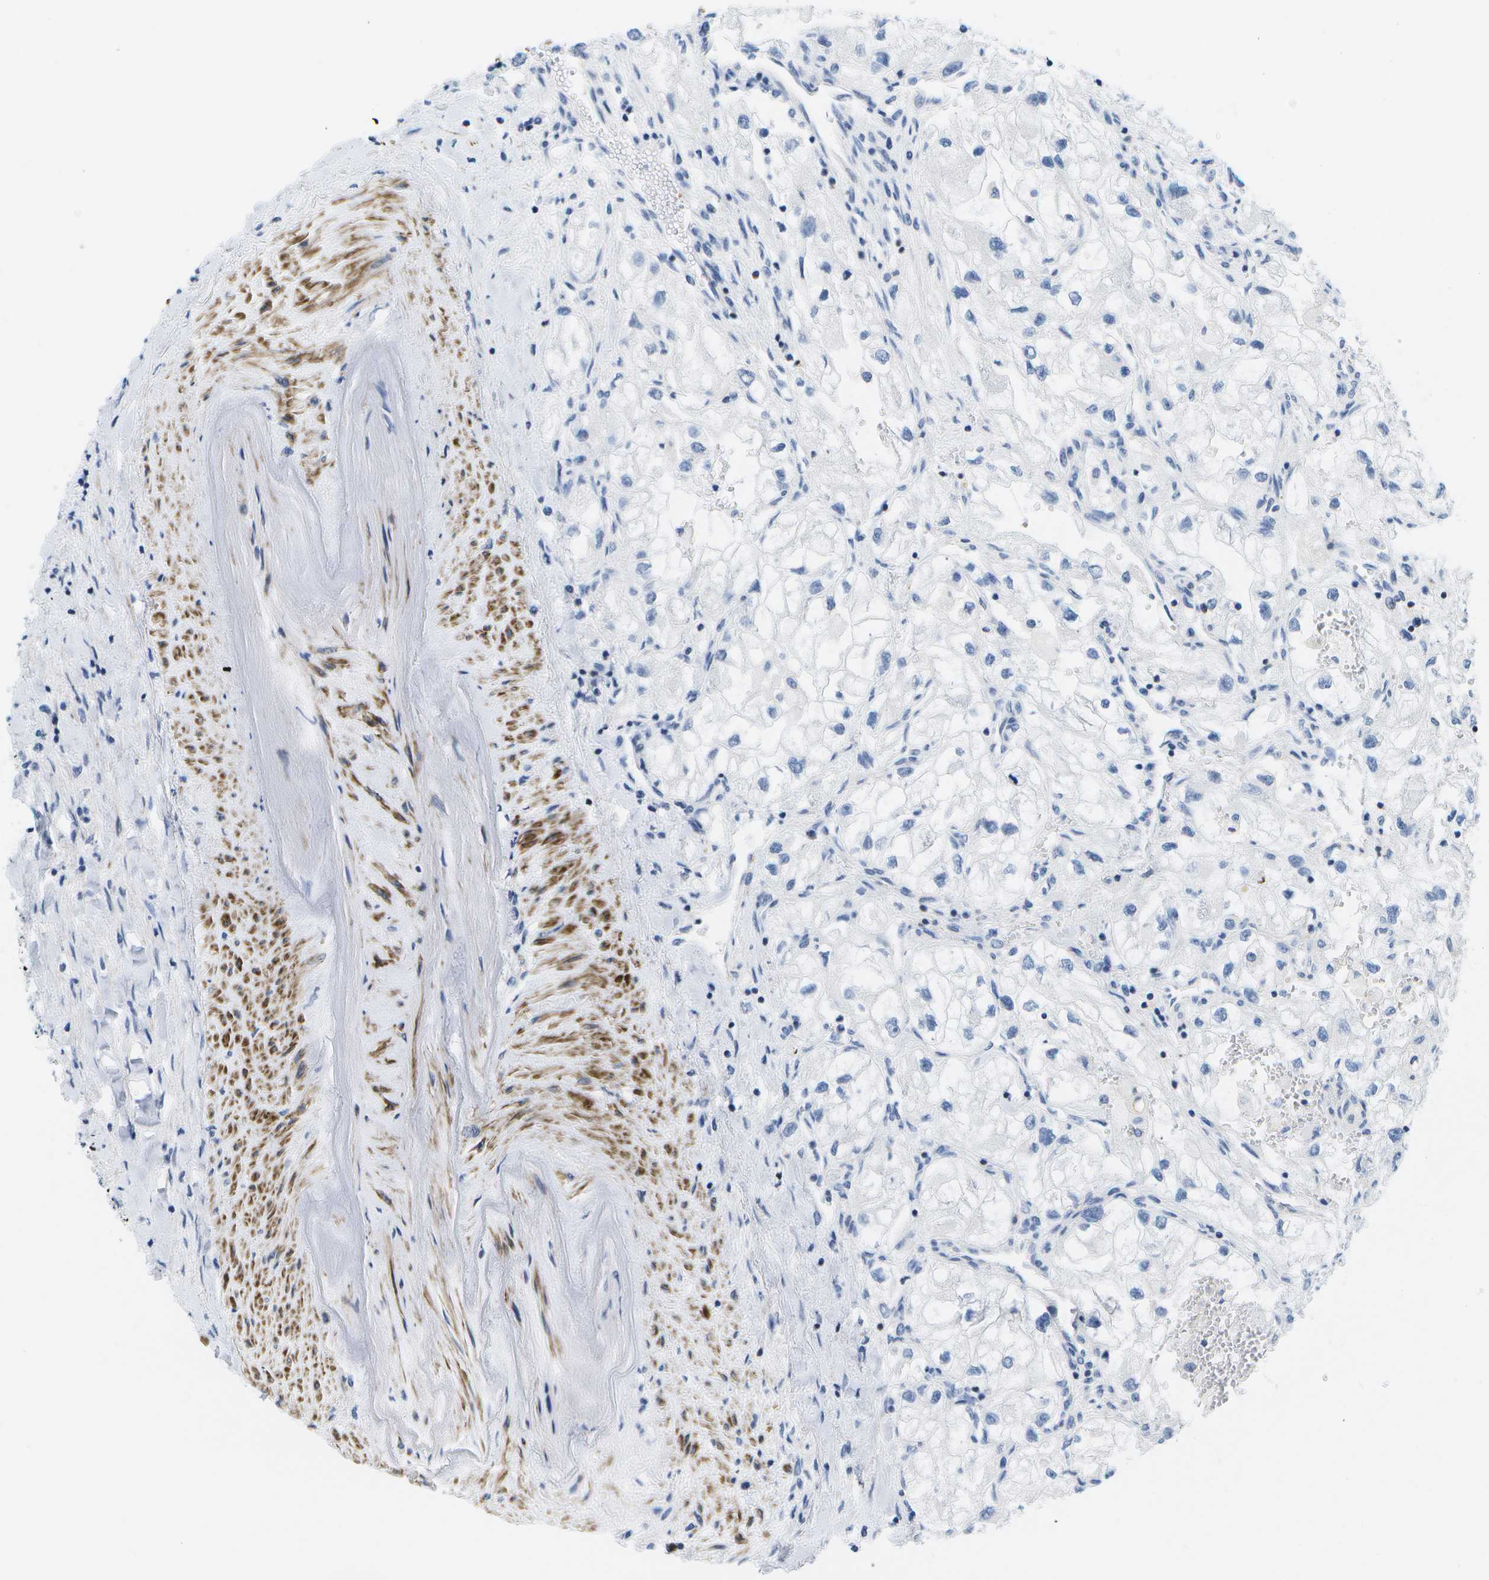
{"staining": {"intensity": "negative", "quantity": "none", "location": "none"}, "tissue": "renal cancer", "cell_type": "Tumor cells", "image_type": "cancer", "snomed": [{"axis": "morphology", "description": "Adenocarcinoma, NOS"}, {"axis": "topography", "description": "Kidney"}], "caption": "IHC of human adenocarcinoma (renal) reveals no positivity in tumor cells.", "gene": "ADGRG6", "patient": {"sex": "female", "age": 70}}